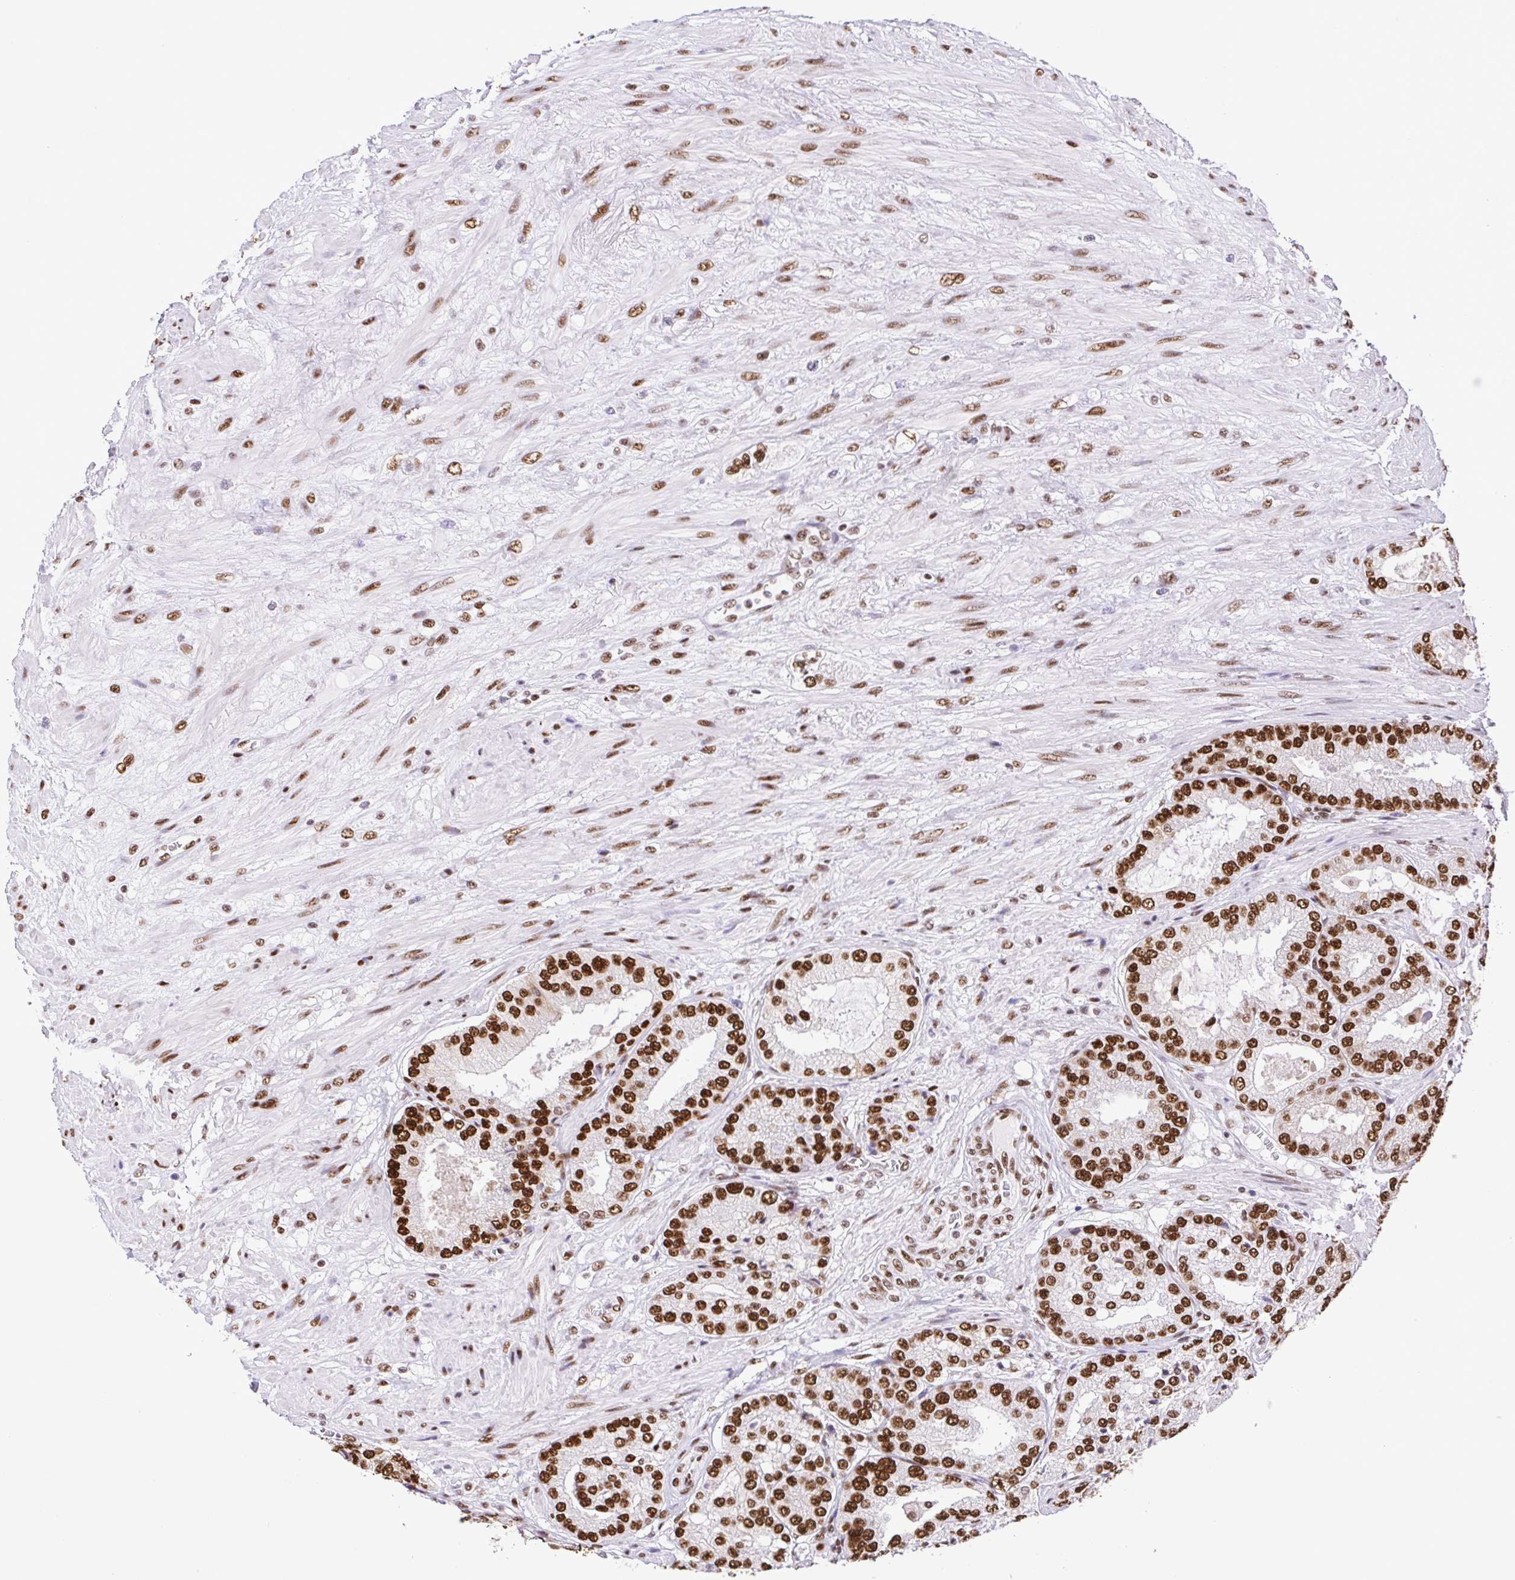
{"staining": {"intensity": "strong", "quantity": ">75%", "location": "nuclear"}, "tissue": "prostate cancer", "cell_type": "Tumor cells", "image_type": "cancer", "snomed": [{"axis": "morphology", "description": "Adenocarcinoma, High grade"}, {"axis": "topography", "description": "Prostate"}], "caption": "A brown stain labels strong nuclear positivity of a protein in human adenocarcinoma (high-grade) (prostate) tumor cells. The protein is stained brown, and the nuclei are stained in blue (DAB (3,3'-diaminobenzidine) IHC with brightfield microscopy, high magnification).", "gene": "TRIM28", "patient": {"sex": "male", "age": 71}}